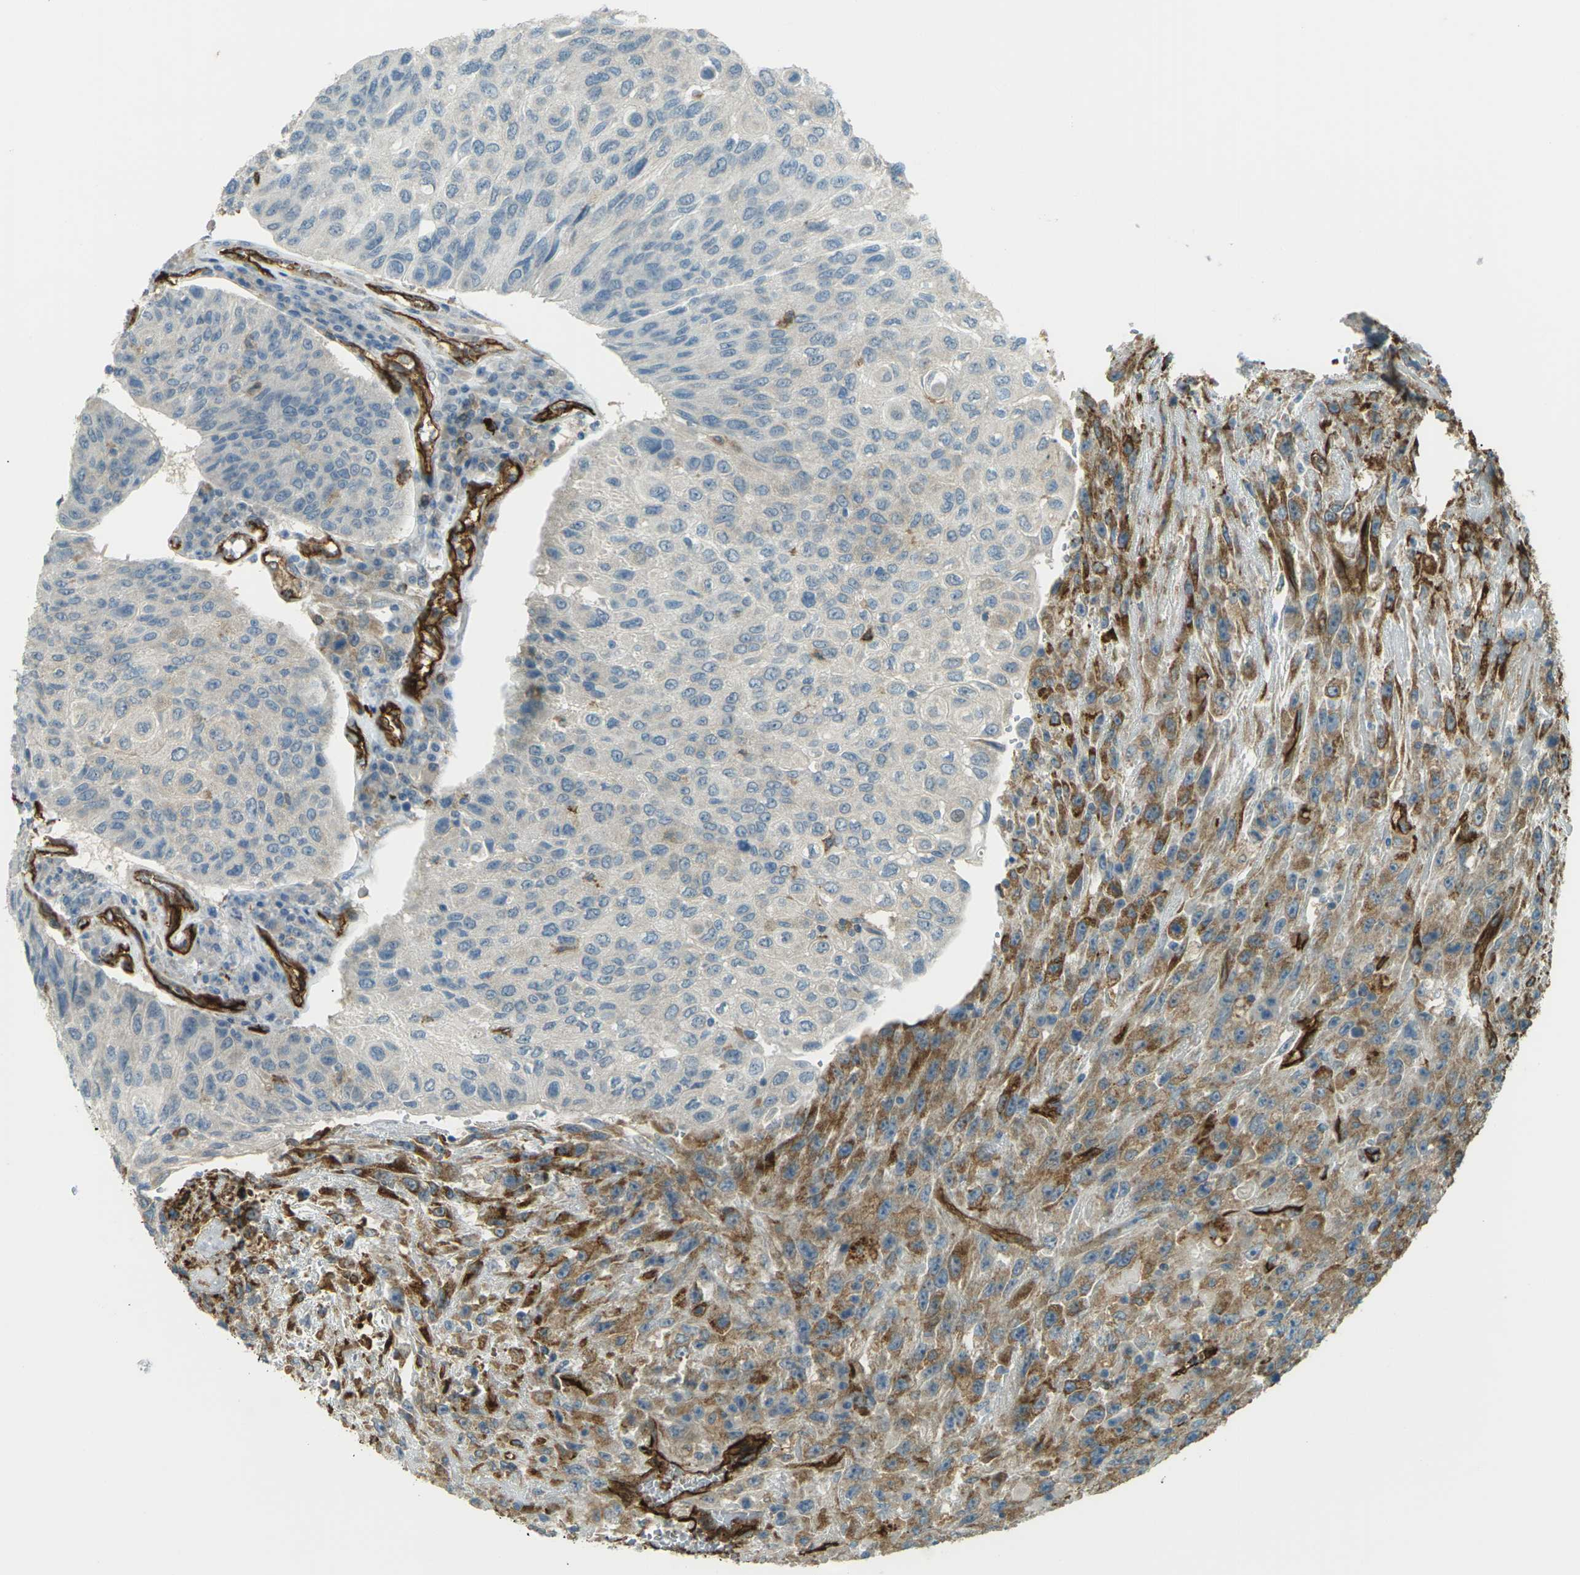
{"staining": {"intensity": "moderate", "quantity": "25%-75%", "location": "cytoplasmic/membranous"}, "tissue": "urothelial cancer", "cell_type": "Tumor cells", "image_type": "cancer", "snomed": [{"axis": "morphology", "description": "Urothelial carcinoma, High grade"}, {"axis": "topography", "description": "Urinary bladder"}], "caption": "The histopathology image reveals a brown stain indicating the presence of a protein in the cytoplasmic/membranous of tumor cells in urothelial carcinoma (high-grade).", "gene": "S1PR1", "patient": {"sex": "male", "age": 66}}